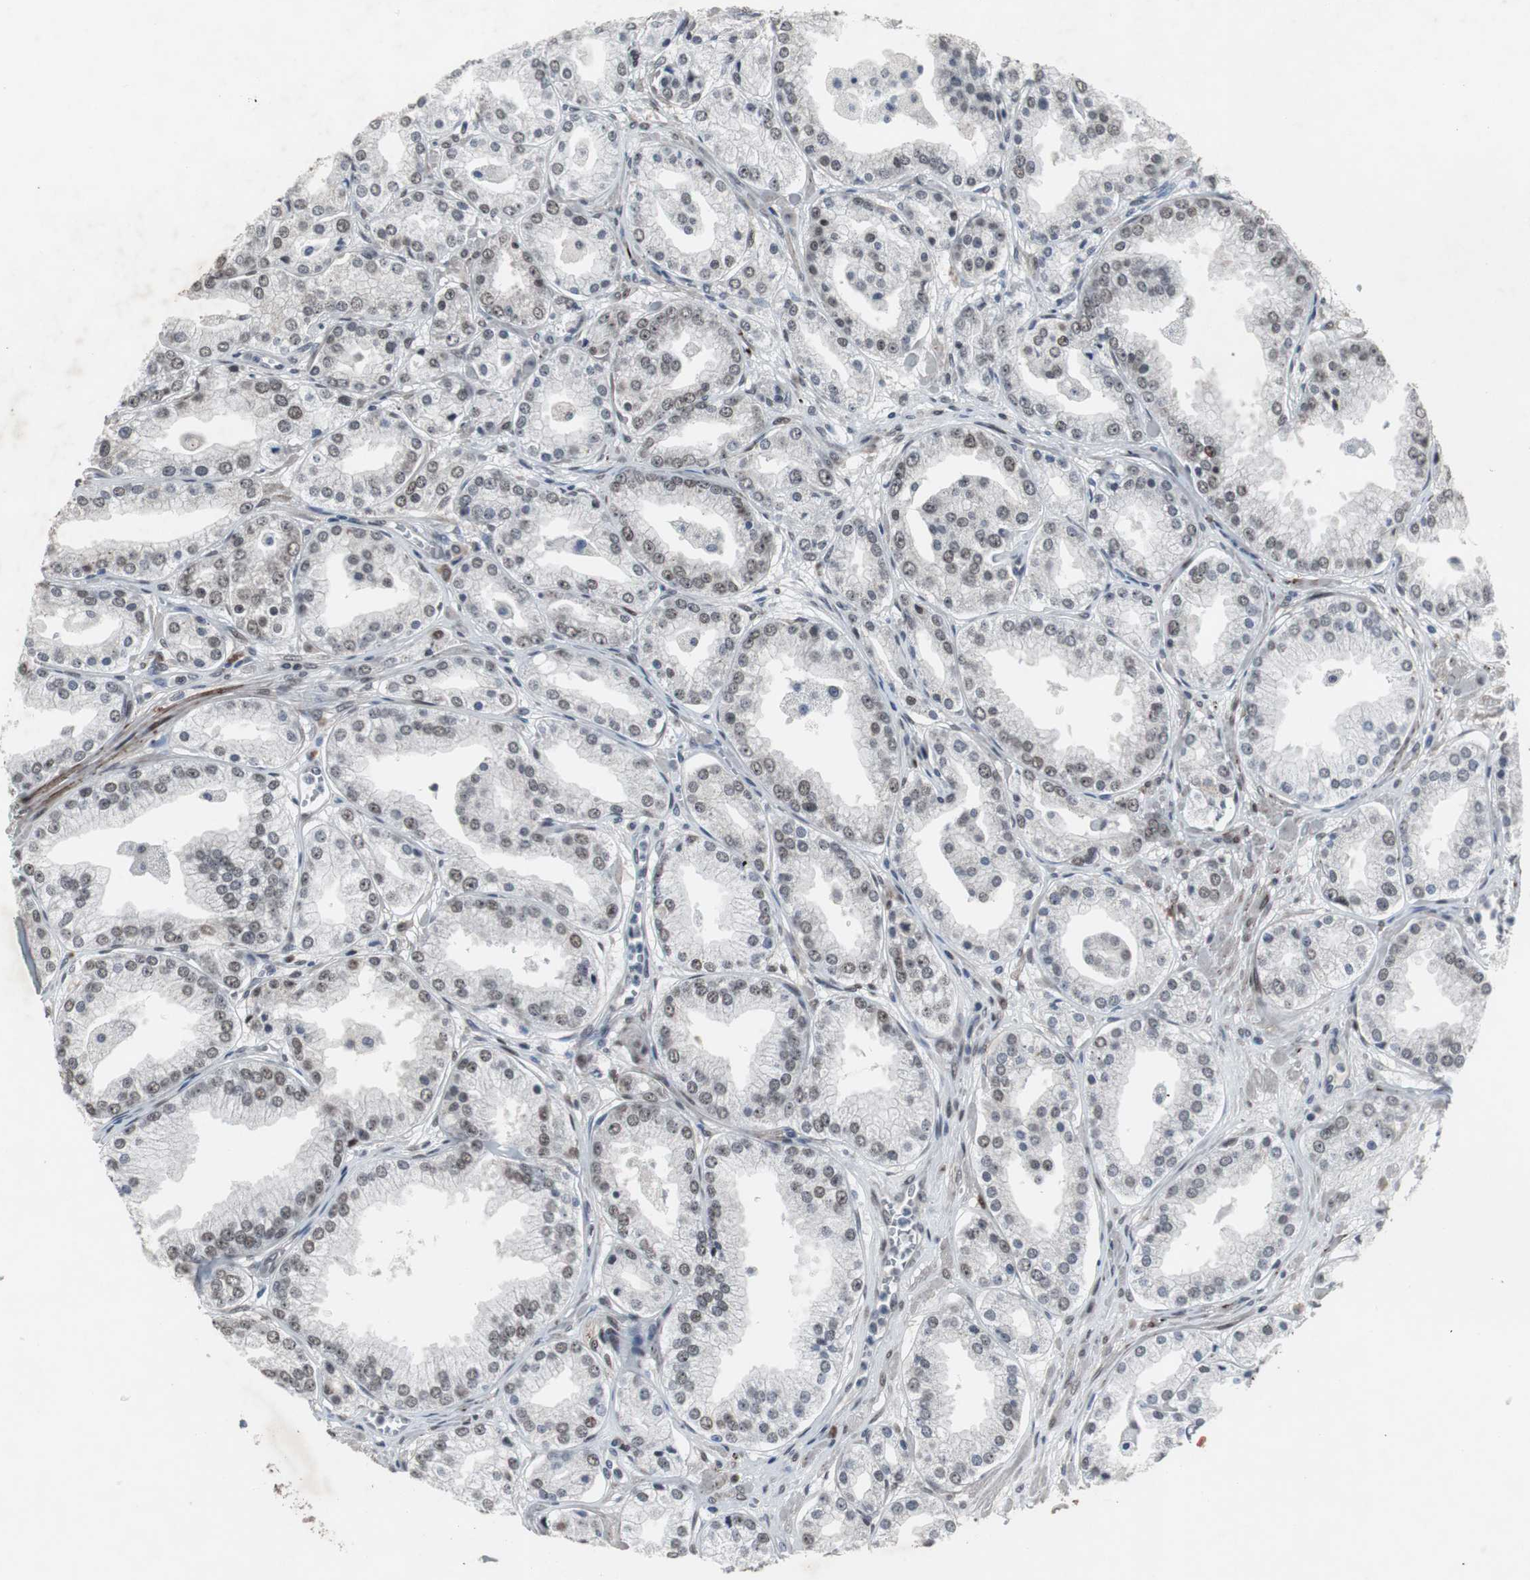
{"staining": {"intensity": "moderate", "quantity": ">75%", "location": "nuclear"}, "tissue": "prostate cancer", "cell_type": "Tumor cells", "image_type": "cancer", "snomed": [{"axis": "morphology", "description": "Adenocarcinoma, High grade"}, {"axis": "topography", "description": "Prostate"}], "caption": "Moderate nuclear staining is appreciated in about >75% of tumor cells in high-grade adenocarcinoma (prostate). (Stains: DAB in brown, nuclei in blue, Microscopy: brightfield microscopy at high magnification).", "gene": "FOXP4", "patient": {"sex": "male", "age": 61}}